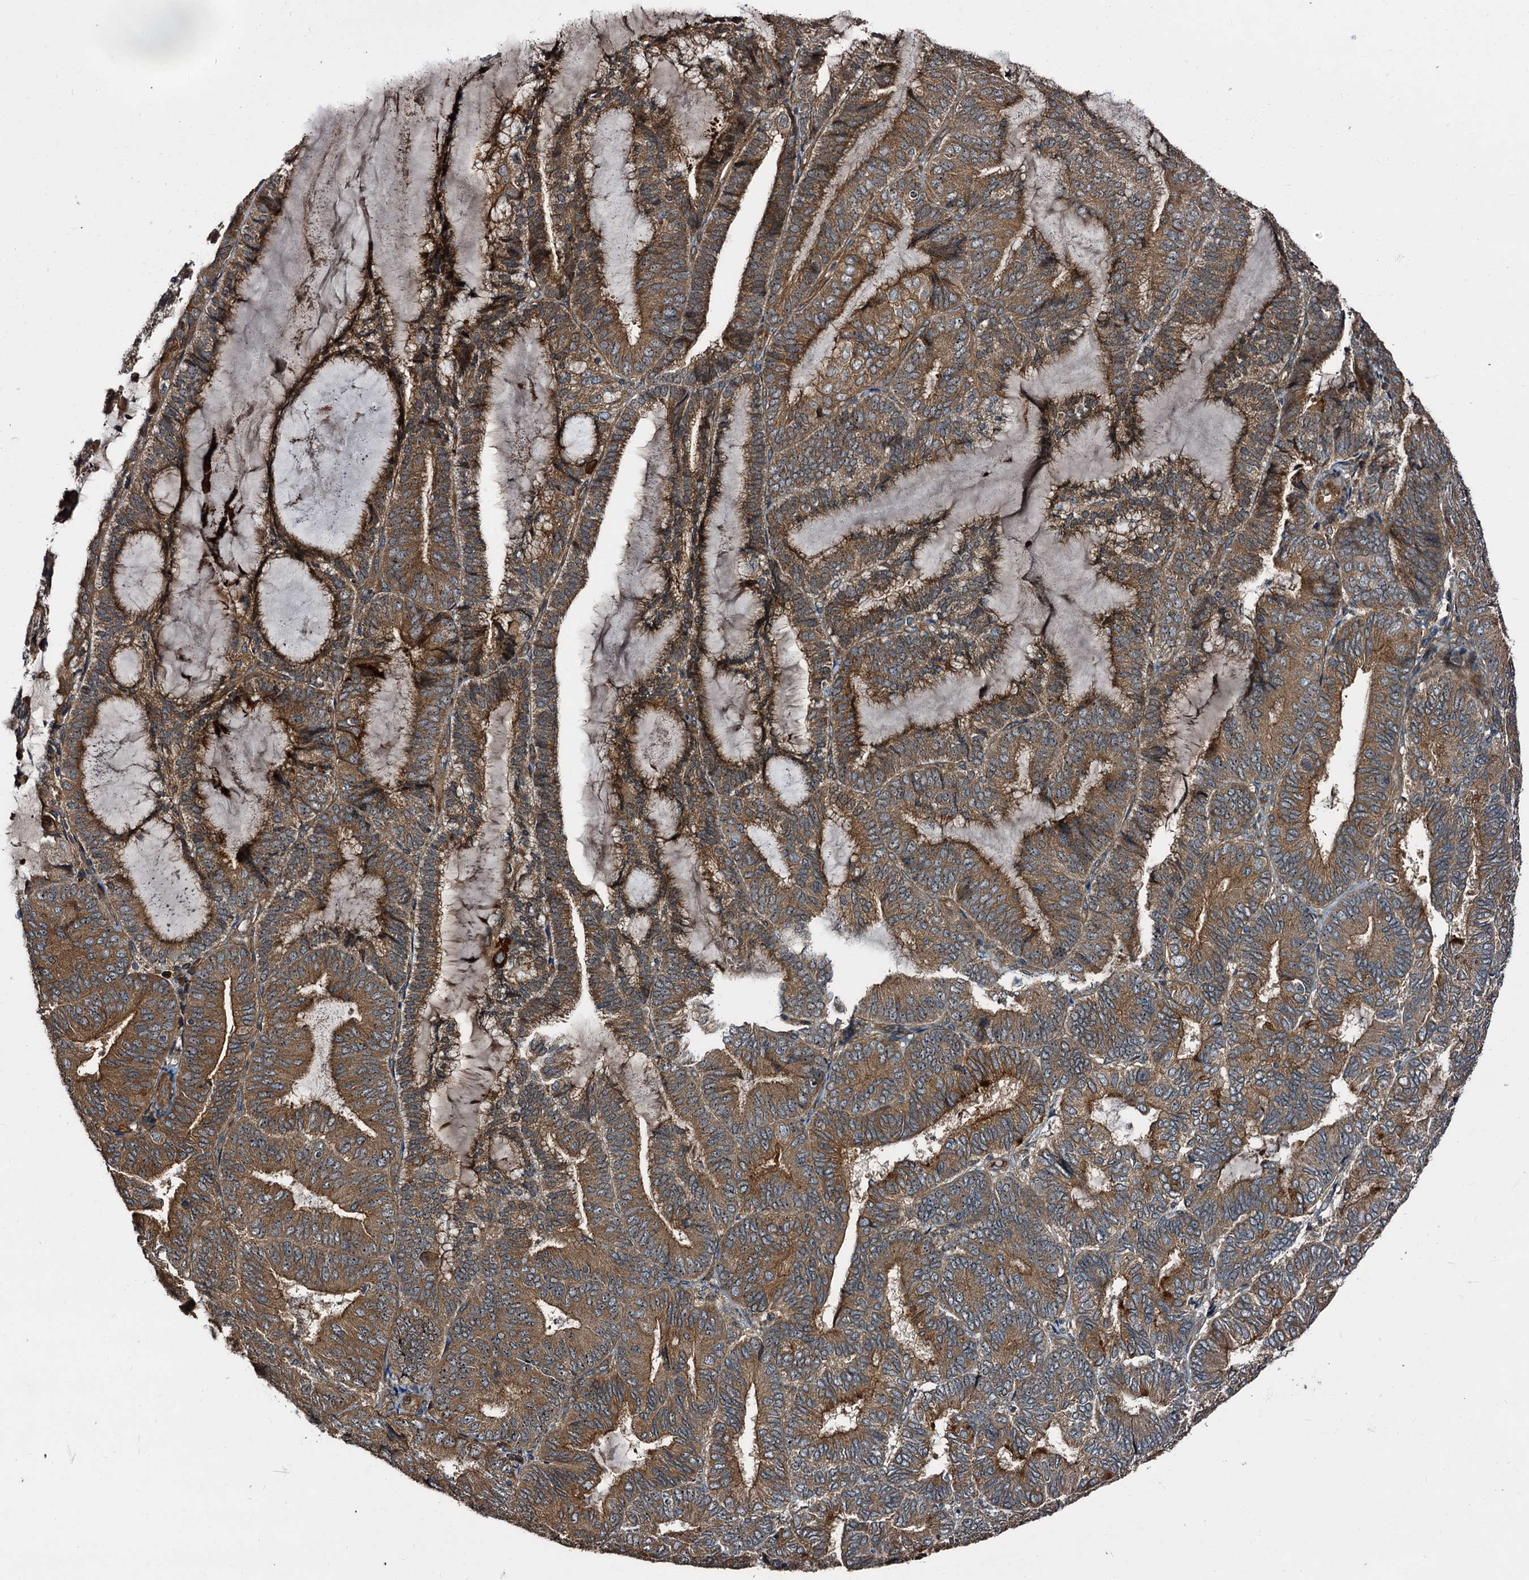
{"staining": {"intensity": "moderate", "quantity": ">75%", "location": "cytoplasmic/membranous"}, "tissue": "endometrial cancer", "cell_type": "Tumor cells", "image_type": "cancer", "snomed": [{"axis": "morphology", "description": "Adenocarcinoma, NOS"}, {"axis": "topography", "description": "Endometrium"}], "caption": "High-magnification brightfield microscopy of endometrial adenocarcinoma stained with DAB (brown) and counterstained with hematoxylin (blue). tumor cells exhibit moderate cytoplasmic/membranous expression is seen in approximately>75% of cells.", "gene": "PEX5", "patient": {"sex": "female", "age": 81}}